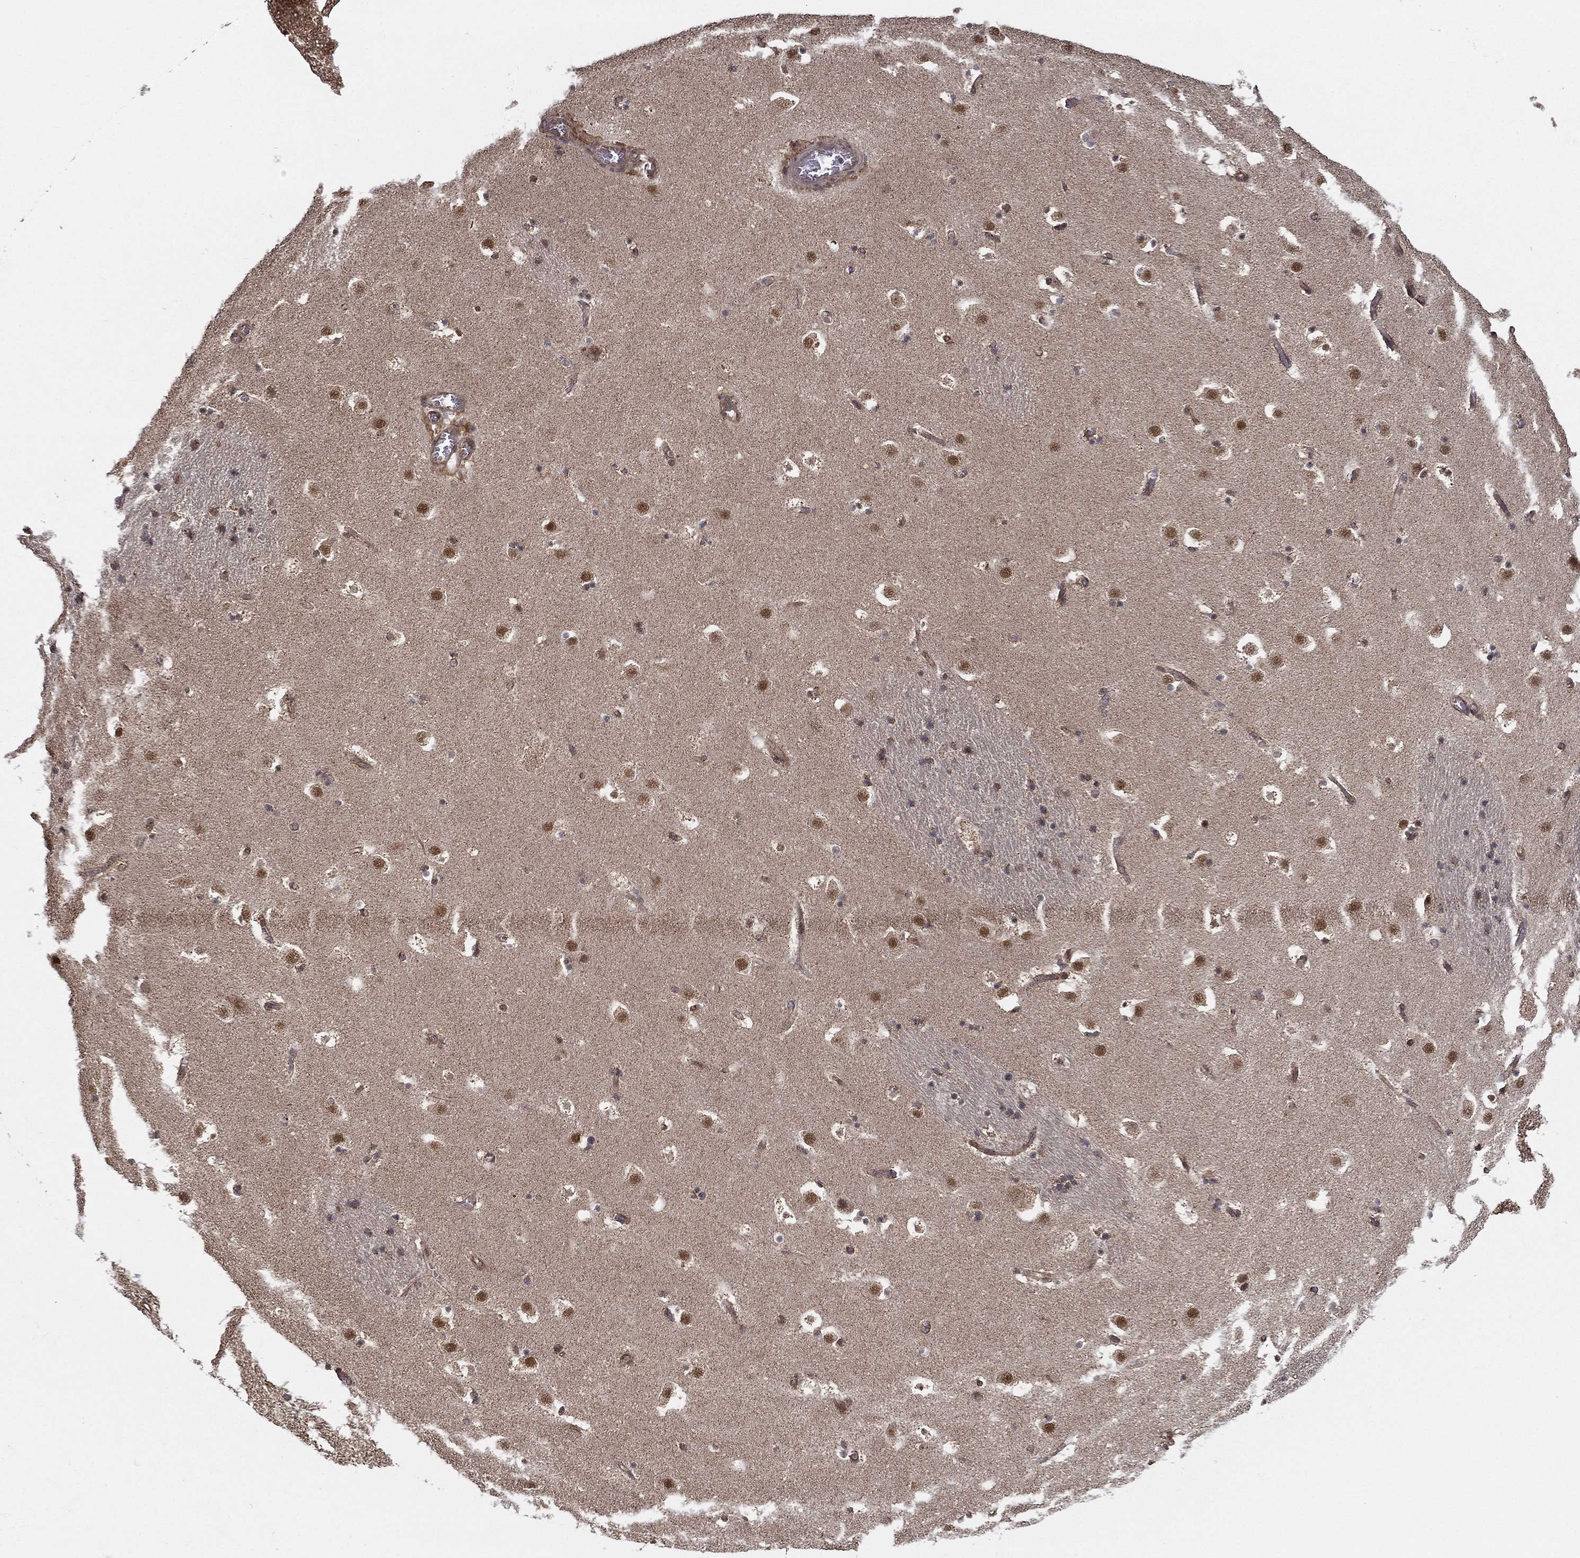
{"staining": {"intensity": "moderate", "quantity": "<25%", "location": "nuclear"}, "tissue": "caudate", "cell_type": "Glial cells", "image_type": "normal", "snomed": [{"axis": "morphology", "description": "Normal tissue, NOS"}, {"axis": "topography", "description": "Lateral ventricle wall"}], "caption": "Protein expression analysis of unremarkable caudate shows moderate nuclear staining in about <25% of glial cells.", "gene": "UACA", "patient": {"sex": "female", "age": 42}}